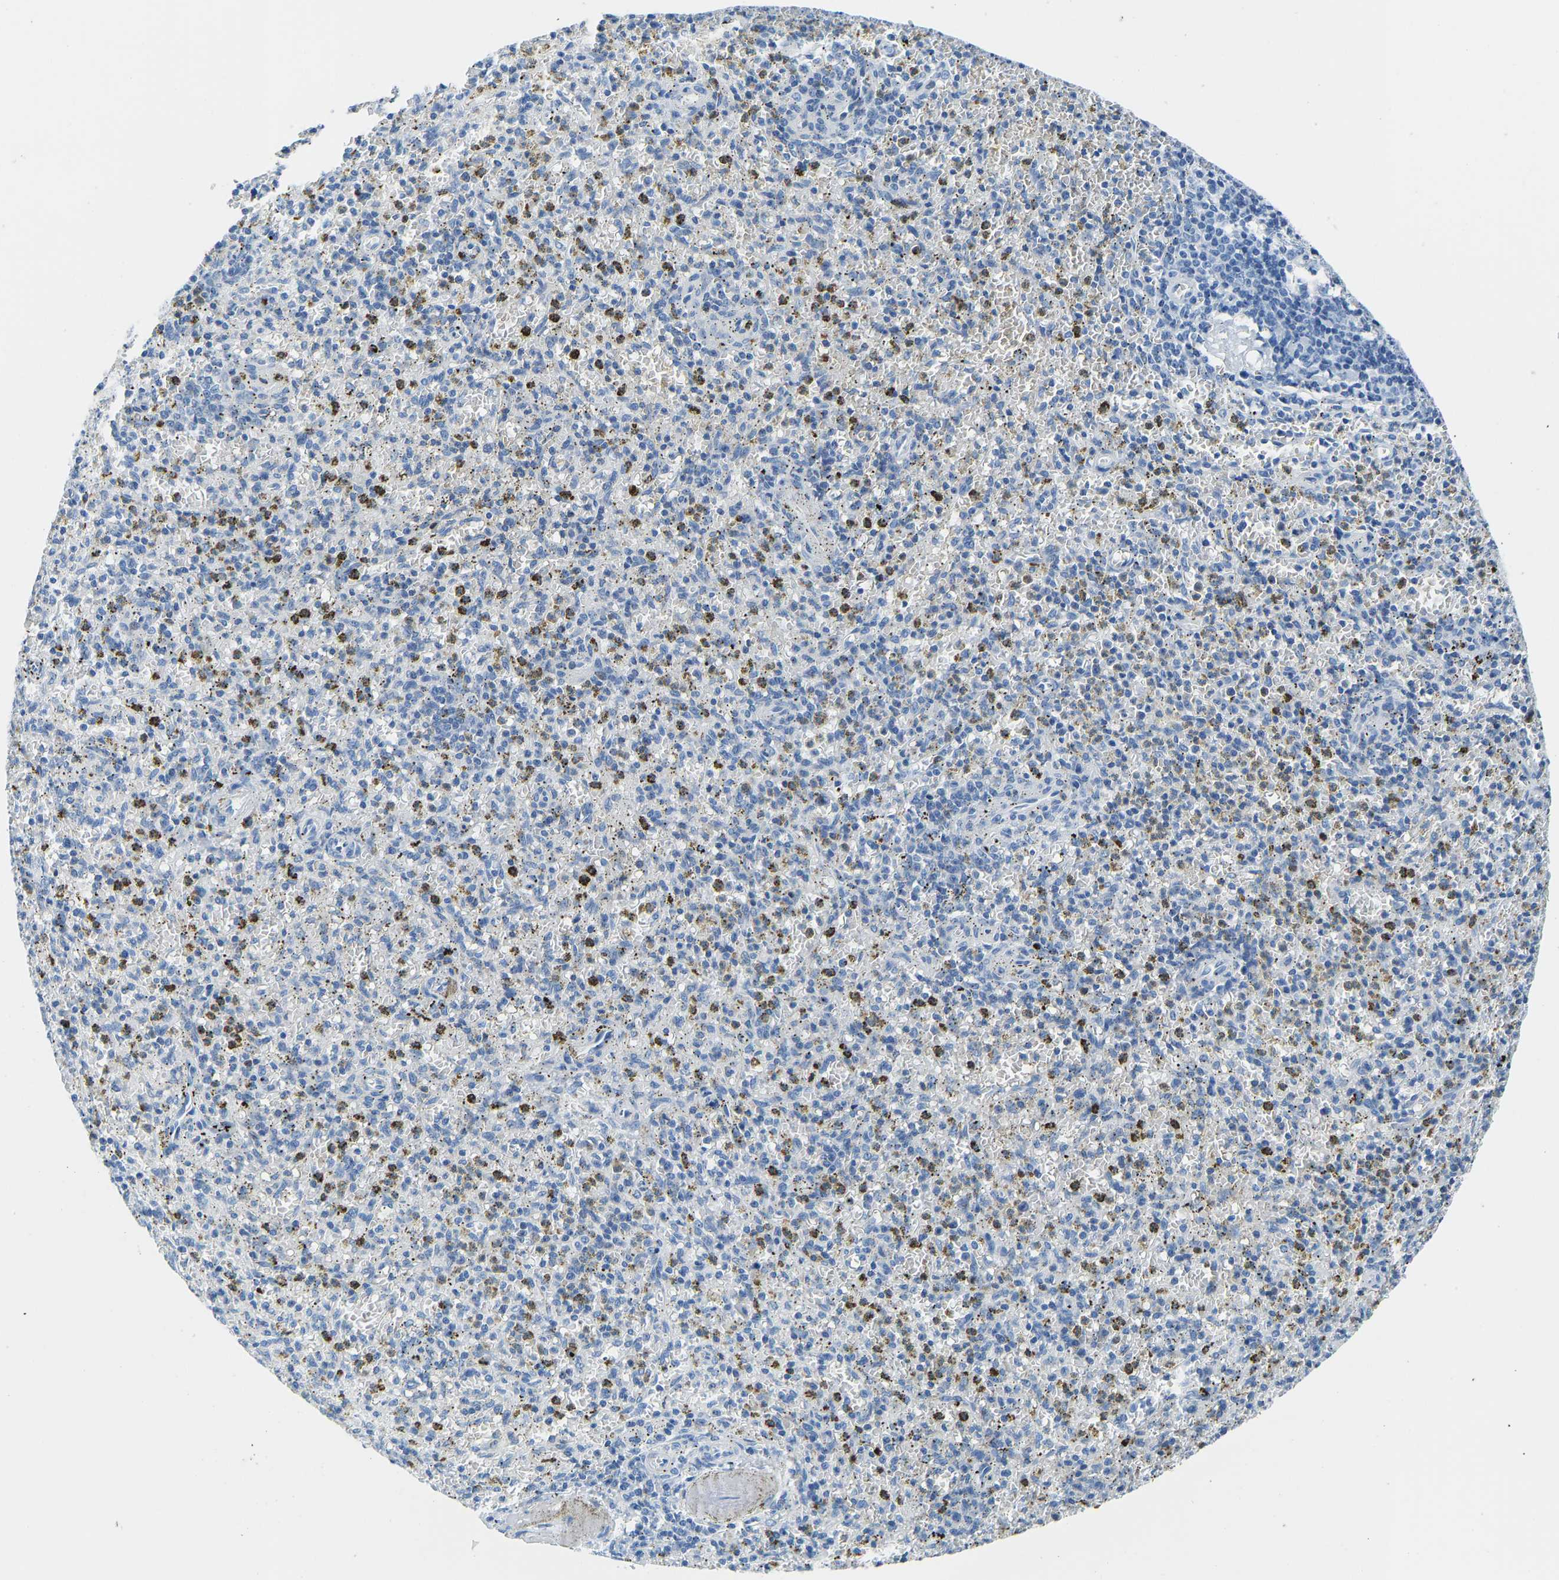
{"staining": {"intensity": "negative", "quantity": "none", "location": "none"}, "tissue": "spleen", "cell_type": "Cells in red pulp", "image_type": "normal", "snomed": [{"axis": "morphology", "description": "Normal tissue, NOS"}, {"axis": "topography", "description": "Spleen"}], "caption": "High magnification brightfield microscopy of normal spleen stained with DAB (brown) and counterstained with hematoxylin (blue): cells in red pulp show no significant positivity. The staining was performed using DAB to visualize the protein expression in brown, while the nuclei were stained in blue with hematoxylin (Magnification: 20x).", "gene": "SERPINB3", "patient": {"sex": "male", "age": 72}}